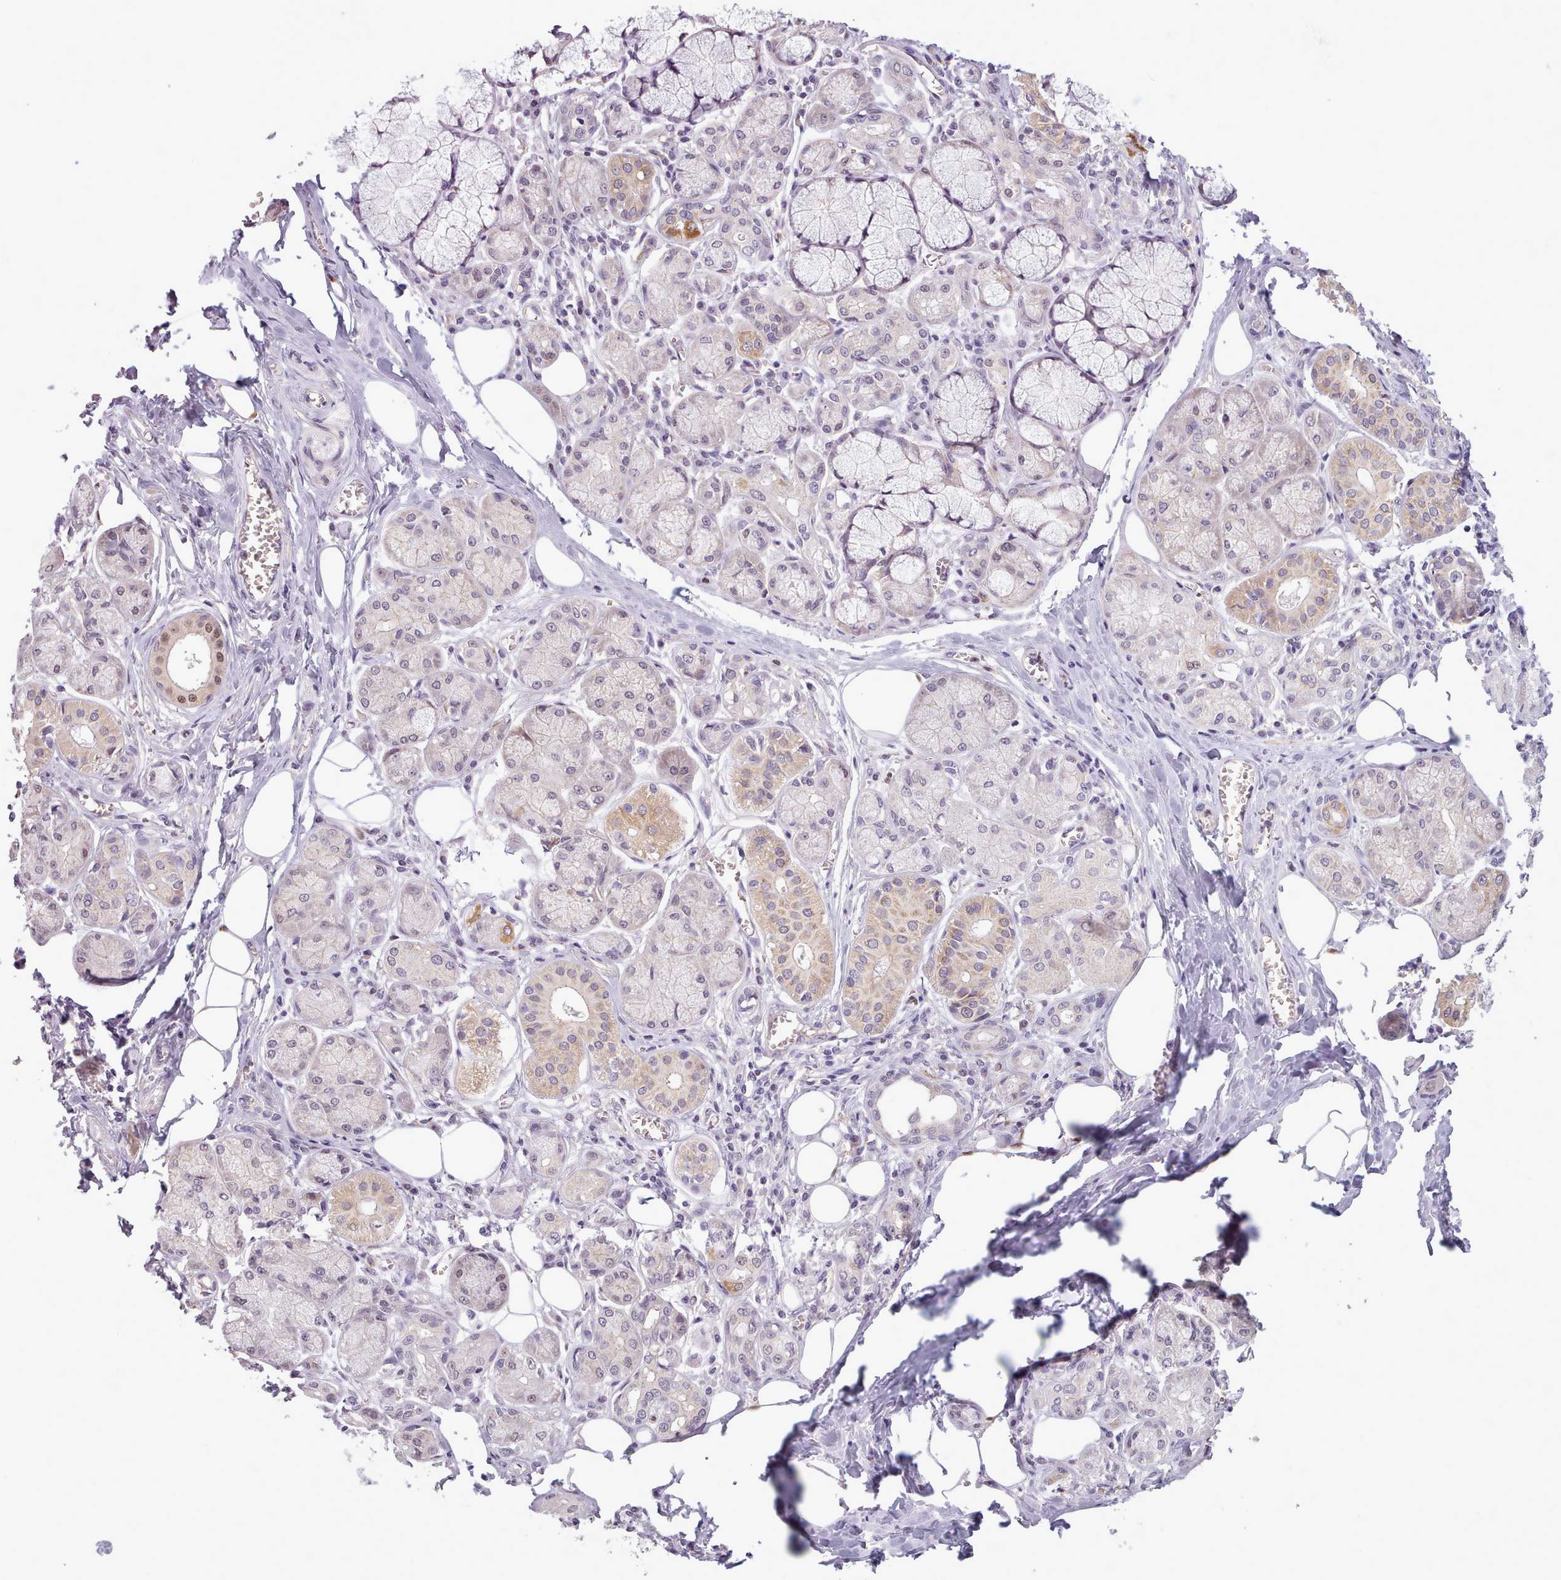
{"staining": {"intensity": "moderate", "quantity": "<25%", "location": "cytoplasmic/membranous"}, "tissue": "salivary gland", "cell_type": "Glandular cells", "image_type": "normal", "snomed": [{"axis": "morphology", "description": "Normal tissue, NOS"}, {"axis": "topography", "description": "Salivary gland"}], "caption": "Moderate cytoplasmic/membranous positivity is appreciated in about <25% of glandular cells in unremarkable salivary gland.", "gene": "SLURP1", "patient": {"sex": "male", "age": 74}}